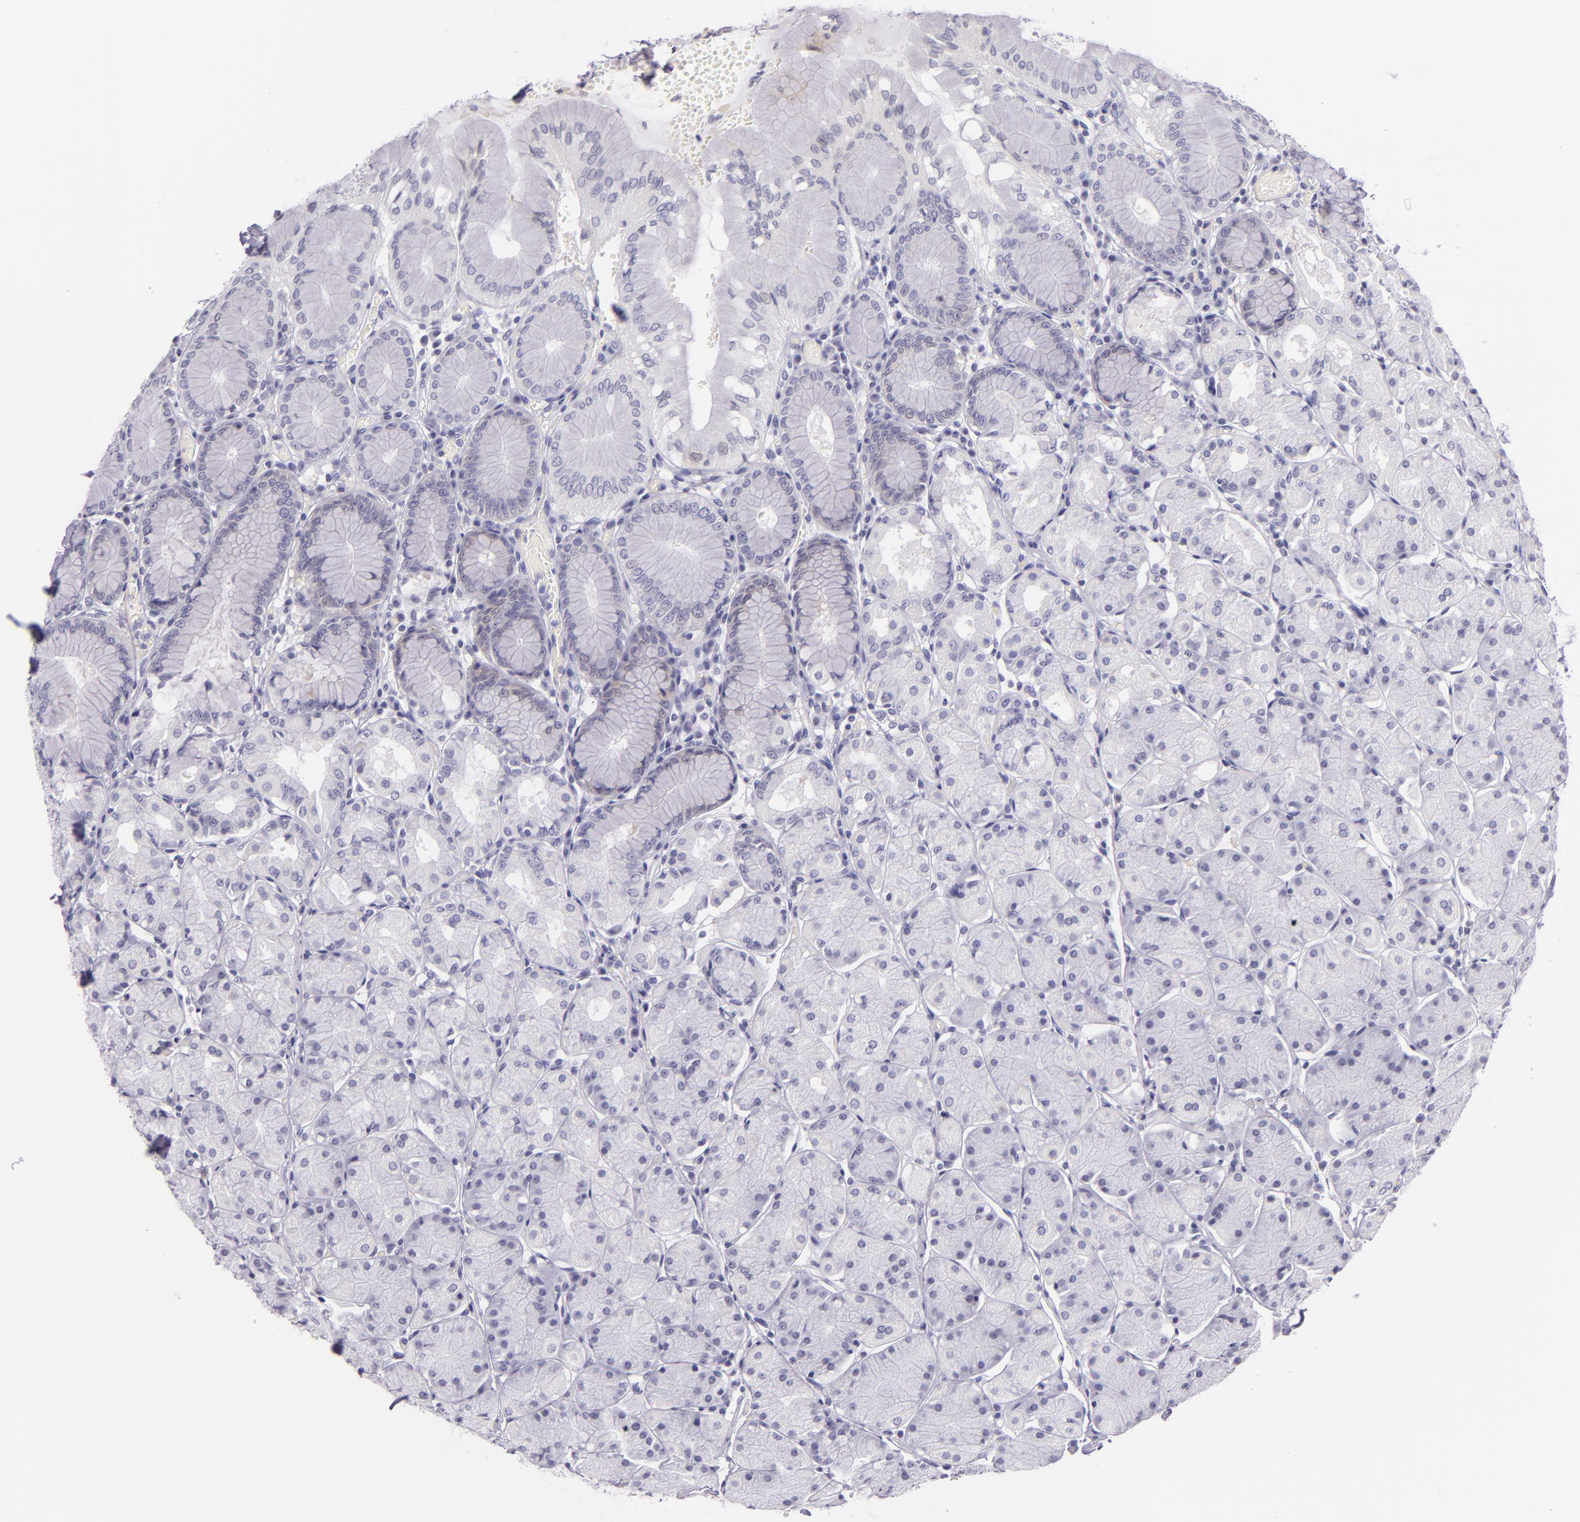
{"staining": {"intensity": "weak", "quantity": "<25%", "location": "cytoplasmic/membranous"}, "tissue": "stomach", "cell_type": "Glandular cells", "image_type": "normal", "snomed": [{"axis": "morphology", "description": "Normal tissue, NOS"}, {"axis": "topography", "description": "Stomach, upper"}, {"axis": "topography", "description": "Stomach"}], "caption": "Human stomach stained for a protein using immunohistochemistry (IHC) reveals no expression in glandular cells.", "gene": "HSP90AA1", "patient": {"sex": "male", "age": 76}}